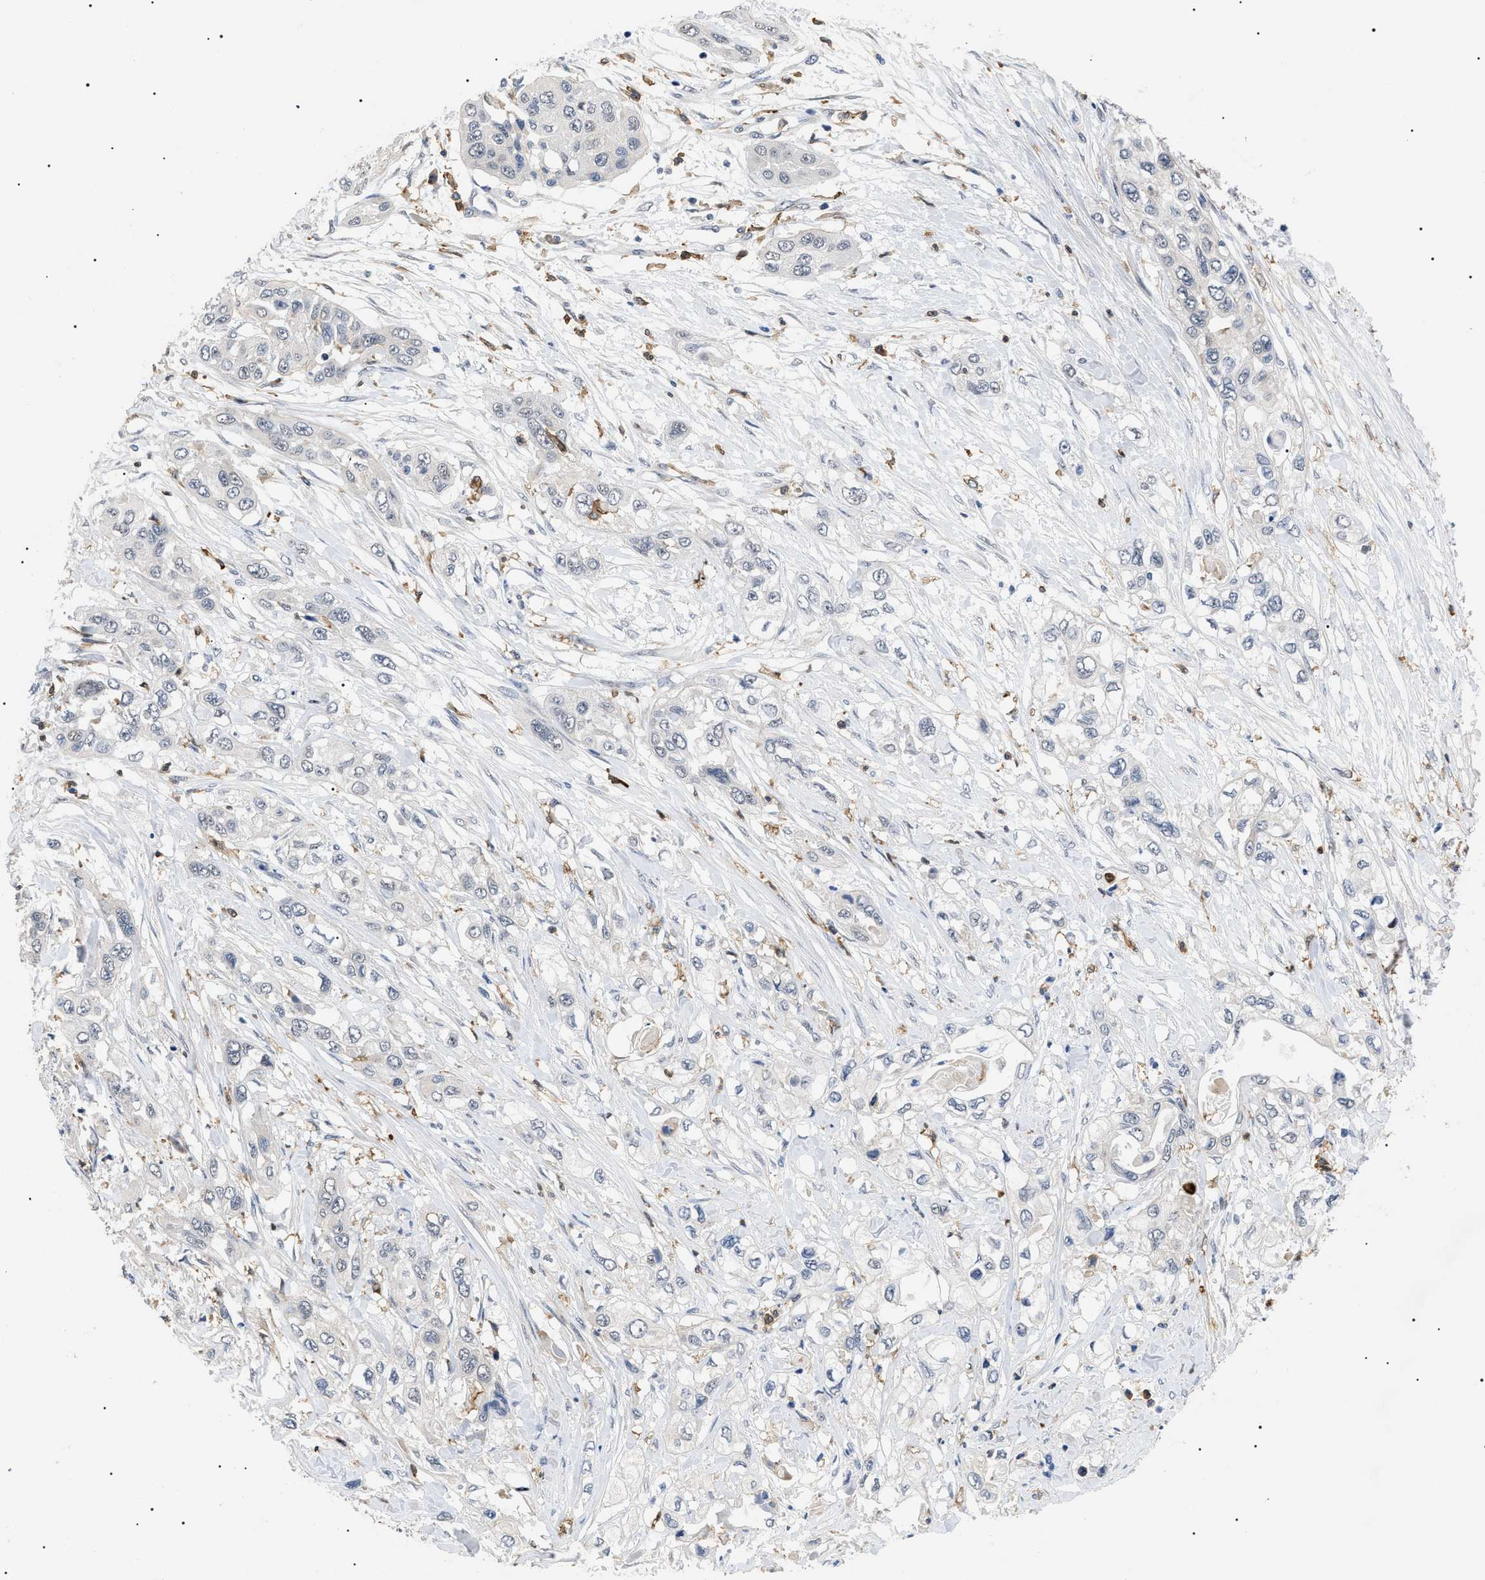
{"staining": {"intensity": "negative", "quantity": "none", "location": "none"}, "tissue": "pancreatic cancer", "cell_type": "Tumor cells", "image_type": "cancer", "snomed": [{"axis": "morphology", "description": "Adenocarcinoma, NOS"}, {"axis": "topography", "description": "Pancreas"}], "caption": "Immunohistochemistry photomicrograph of human pancreatic cancer (adenocarcinoma) stained for a protein (brown), which shows no positivity in tumor cells.", "gene": "CD300A", "patient": {"sex": "female", "age": 70}}